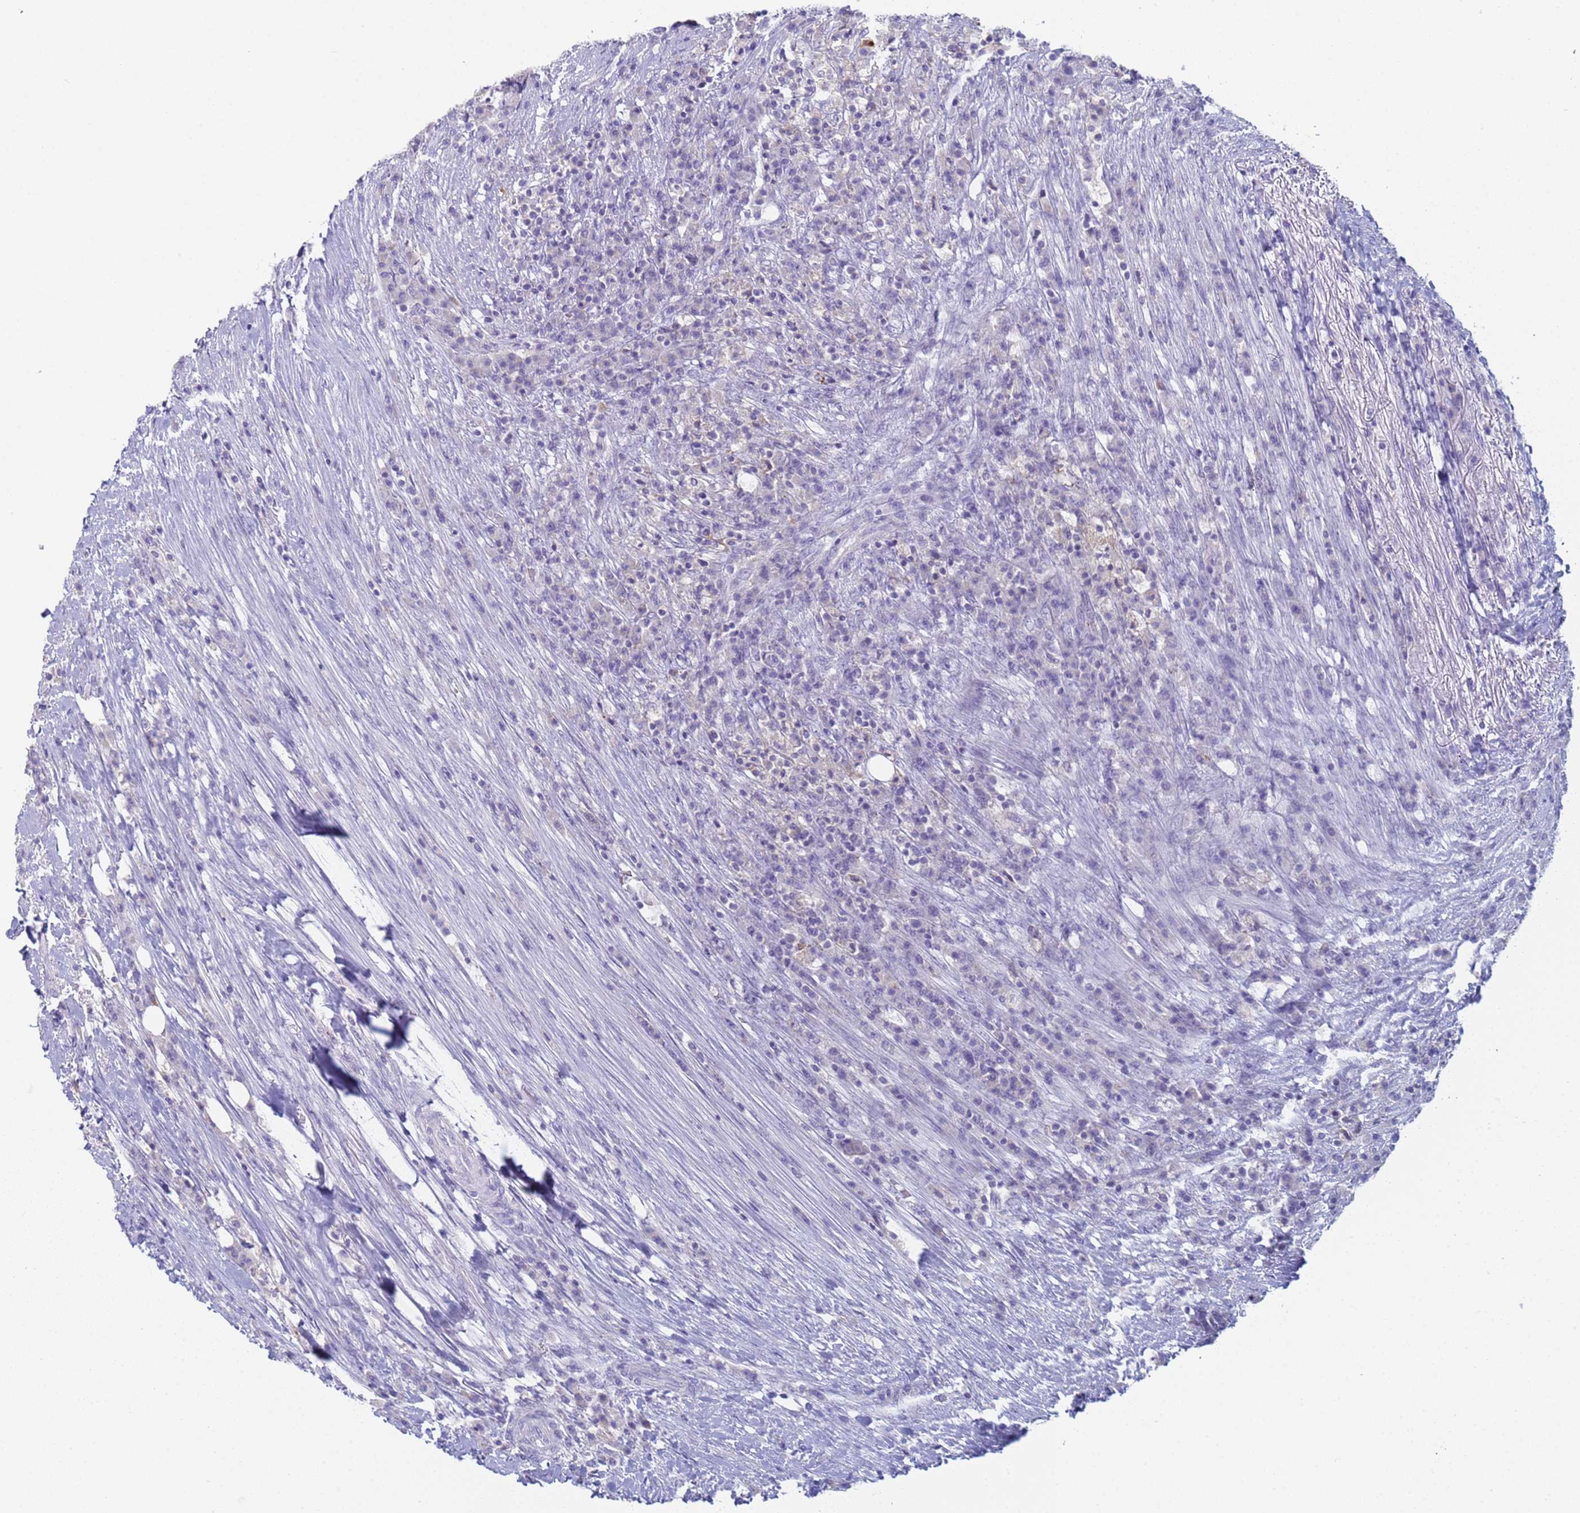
{"staining": {"intensity": "negative", "quantity": "none", "location": "none"}, "tissue": "colorectal cancer", "cell_type": "Tumor cells", "image_type": "cancer", "snomed": [{"axis": "morphology", "description": "Adenocarcinoma, NOS"}, {"axis": "topography", "description": "Colon"}], "caption": "This is an immunohistochemistry micrograph of human adenocarcinoma (colorectal). There is no positivity in tumor cells.", "gene": "CR1", "patient": {"sex": "male", "age": 83}}